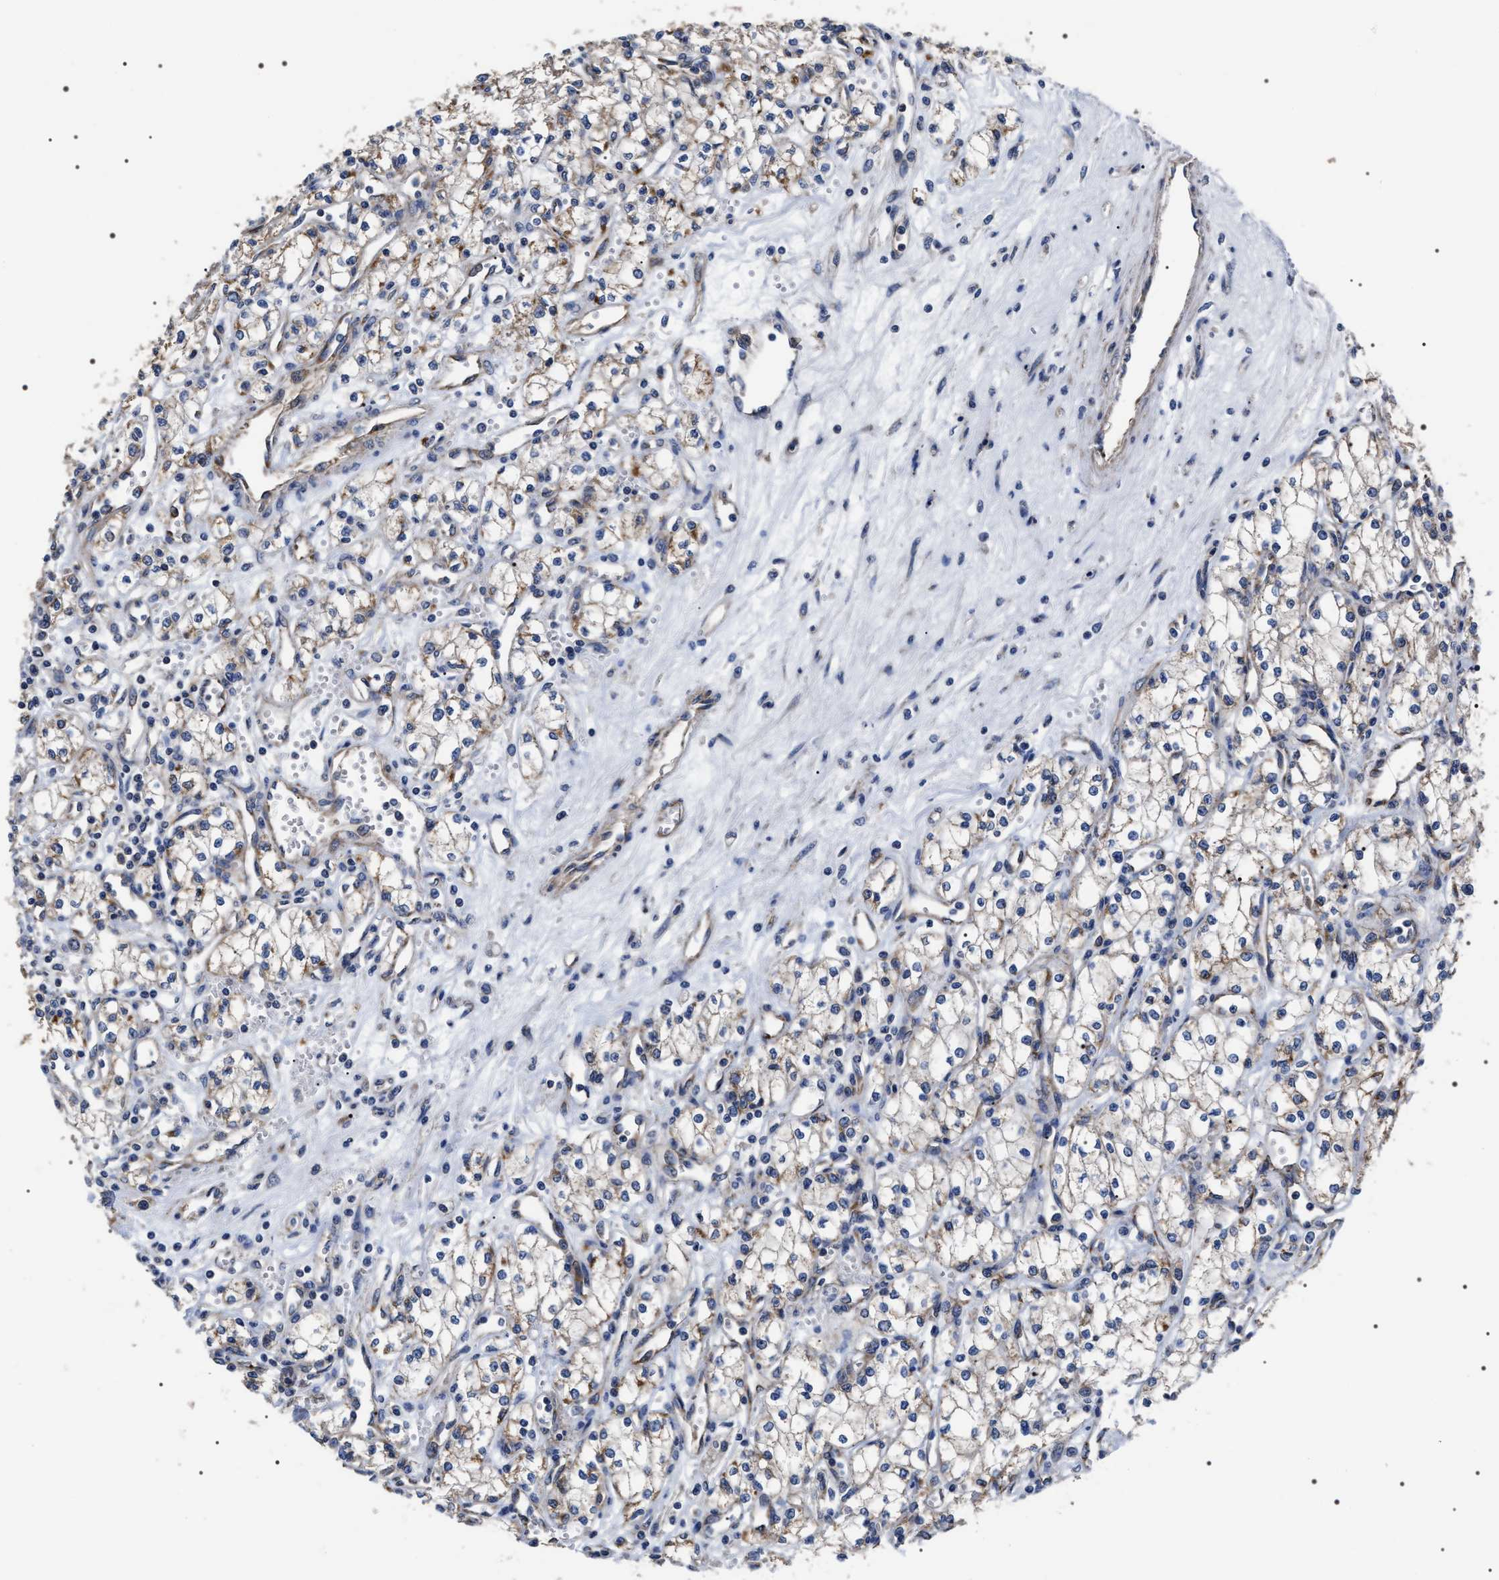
{"staining": {"intensity": "weak", "quantity": "25%-75%", "location": "cytoplasmic/membranous"}, "tissue": "renal cancer", "cell_type": "Tumor cells", "image_type": "cancer", "snomed": [{"axis": "morphology", "description": "Adenocarcinoma, NOS"}, {"axis": "topography", "description": "Kidney"}], "caption": "Immunohistochemistry photomicrograph of neoplastic tissue: human renal cancer (adenocarcinoma) stained using IHC shows low levels of weak protein expression localized specifically in the cytoplasmic/membranous of tumor cells, appearing as a cytoplasmic/membranous brown color.", "gene": "MIS18A", "patient": {"sex": "male", "age": 59}}